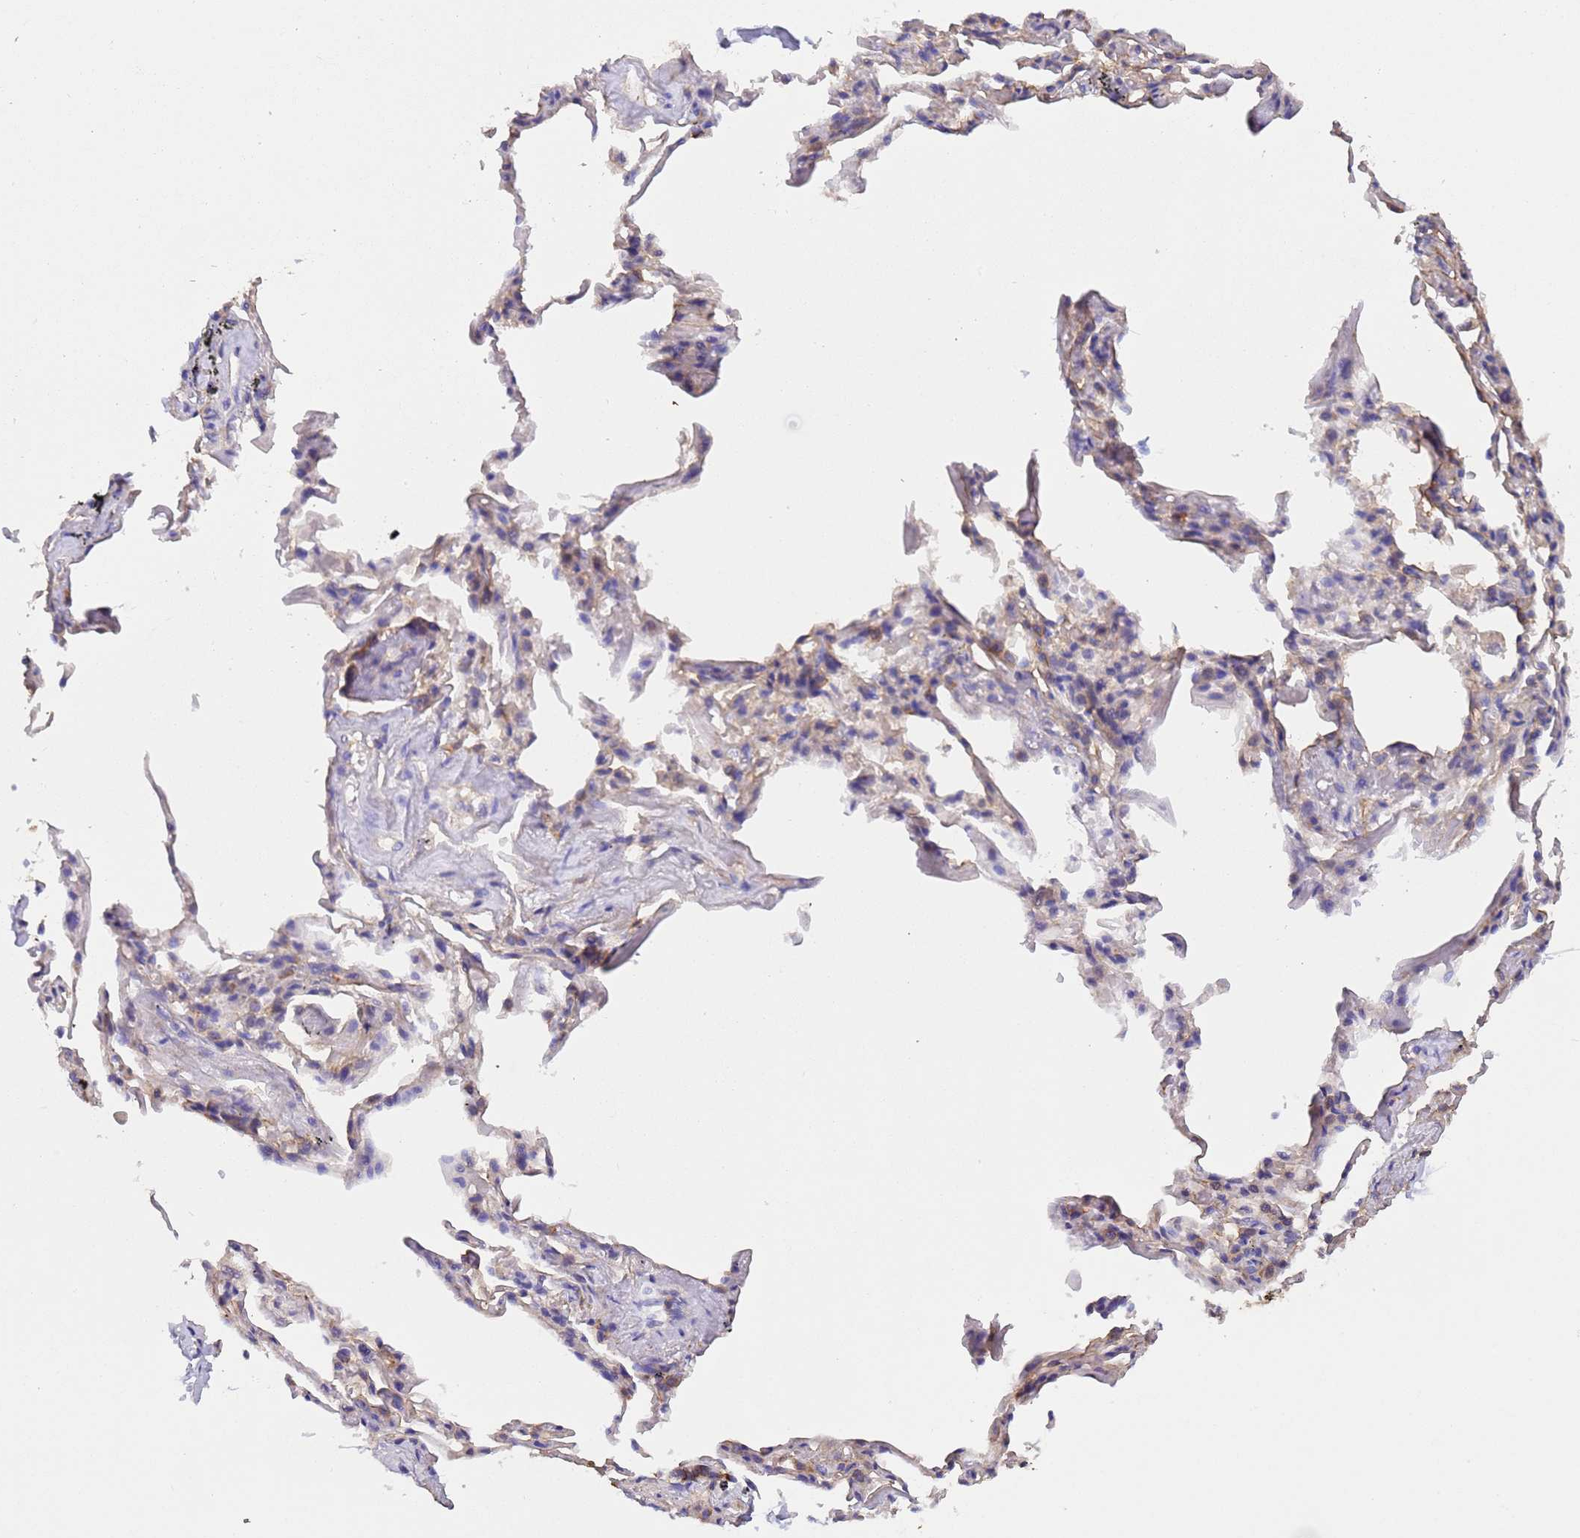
{"staining": {"intensity": "negative", "quantity": "none", "location": "none"}, "tissue": "adipose tissue", "cell_type": "Adipocytes", "image_type": "normal", "snomed": [{"axis": "morphology", "description": "Normal tissue, NOS"}, {"axis": "topography", "description": "Lymph node"}, {"axis": "topography", "description": "Bronchus"}], "caption": "A photomicrograph of adipose tissue stained for a protein exhibits no brown staining in adipocytes. Nuclei are stained in blue.", "gene": "SLC24A3", "patient": {"sex": "male", "age": 63}}